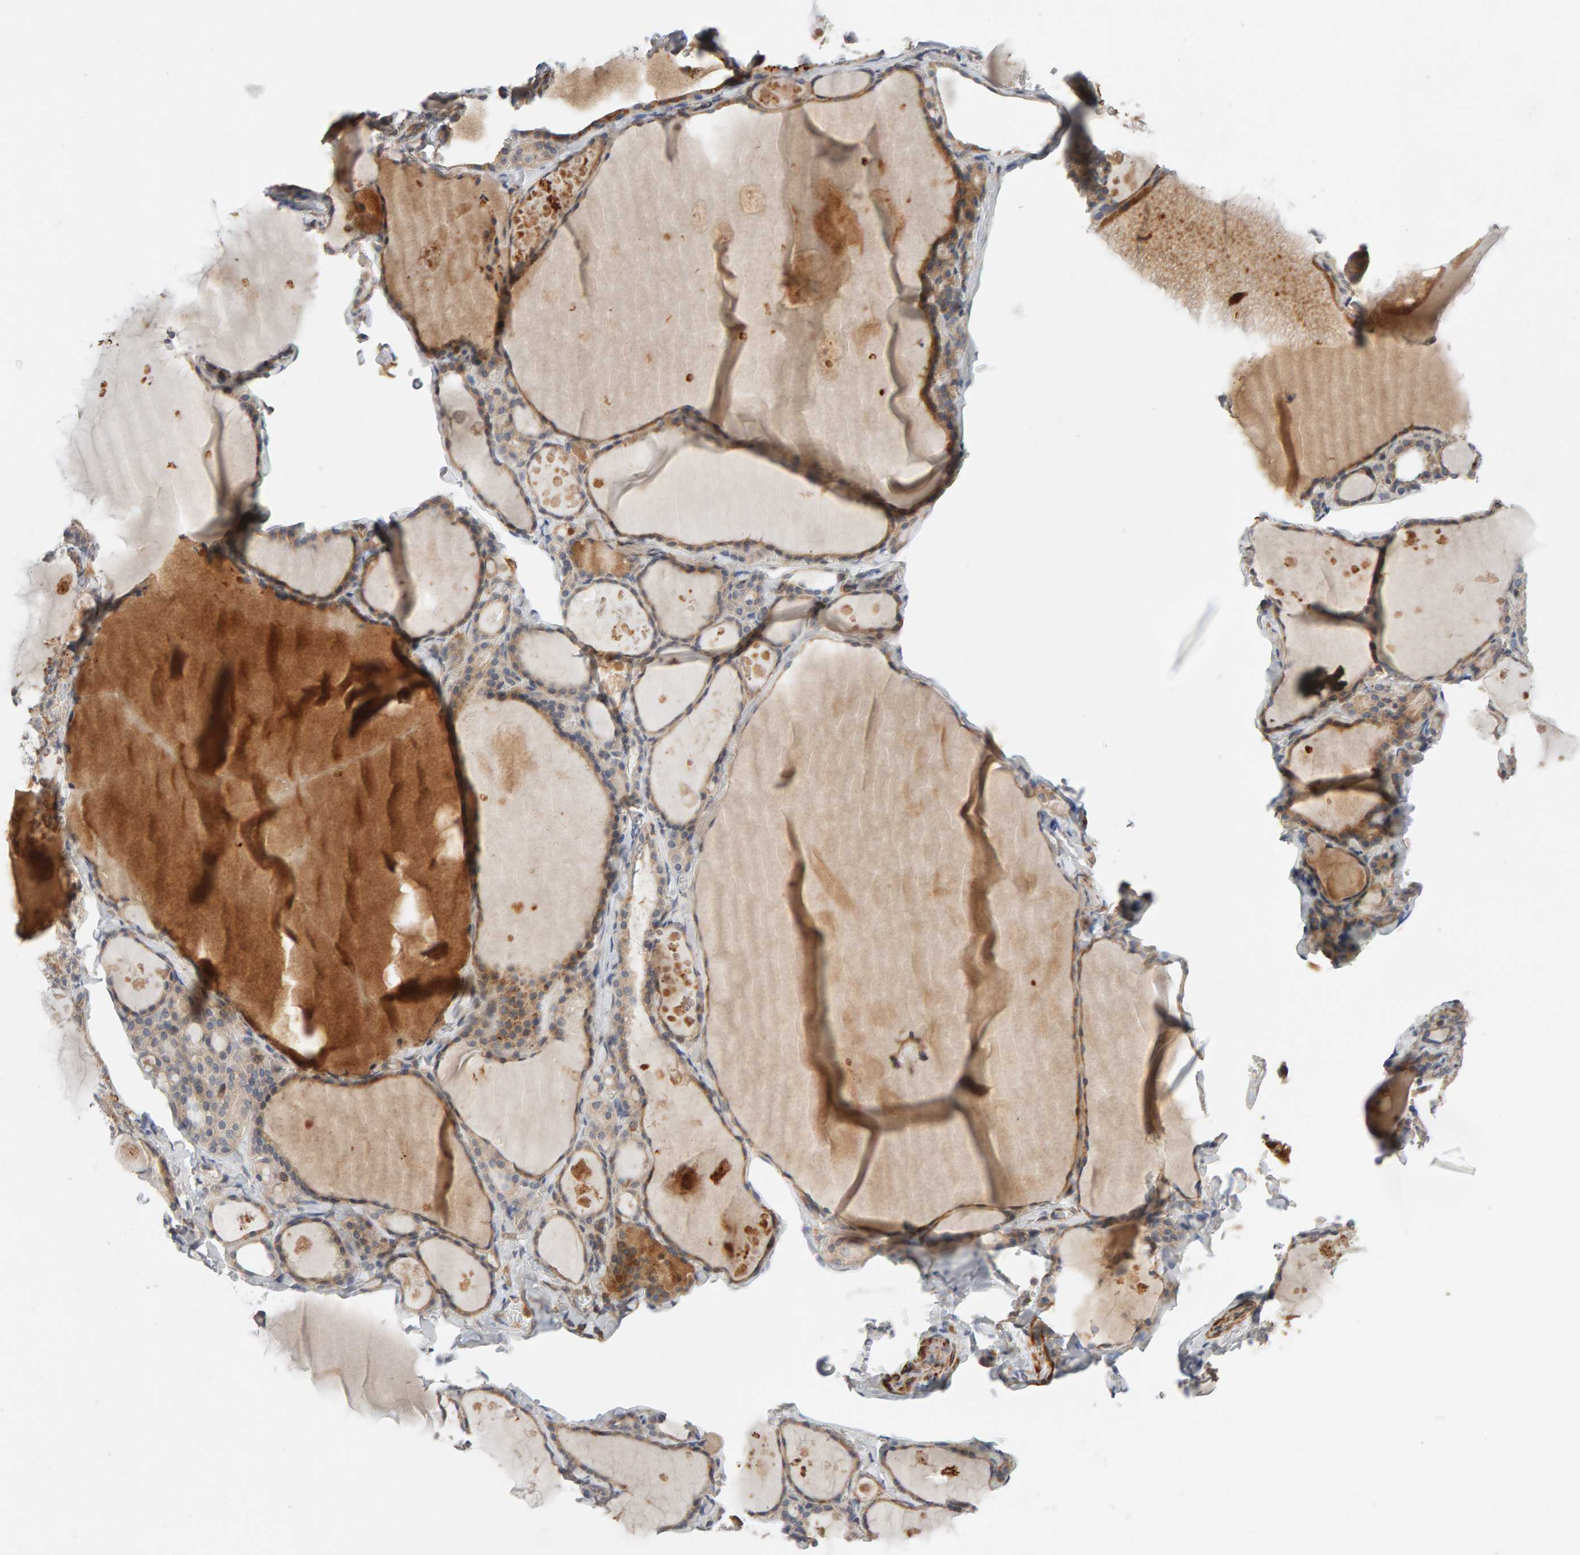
{"staining": {"intensity": "moderate", "quantity": ">75%", "location": "cytoplasmic/membranous"}, "tissue": "thyroid gland", "cell_type": "Glandular cells", "image_type": "normal", "snomed": [{"axis": "morphology", "description": "Normal tissue, NOS"}, {"axis": "topography", "description": "Thyroid gland"}], "caption": "This is an image of immunohistochemistry (IHC) staining of unremarkable thyroid gland, which shows moderate positivity in the cytoplasmic/membranous of glandular cells.", "gene": "NUDCD1", "patient": {"sex": "male", "age": 56}}